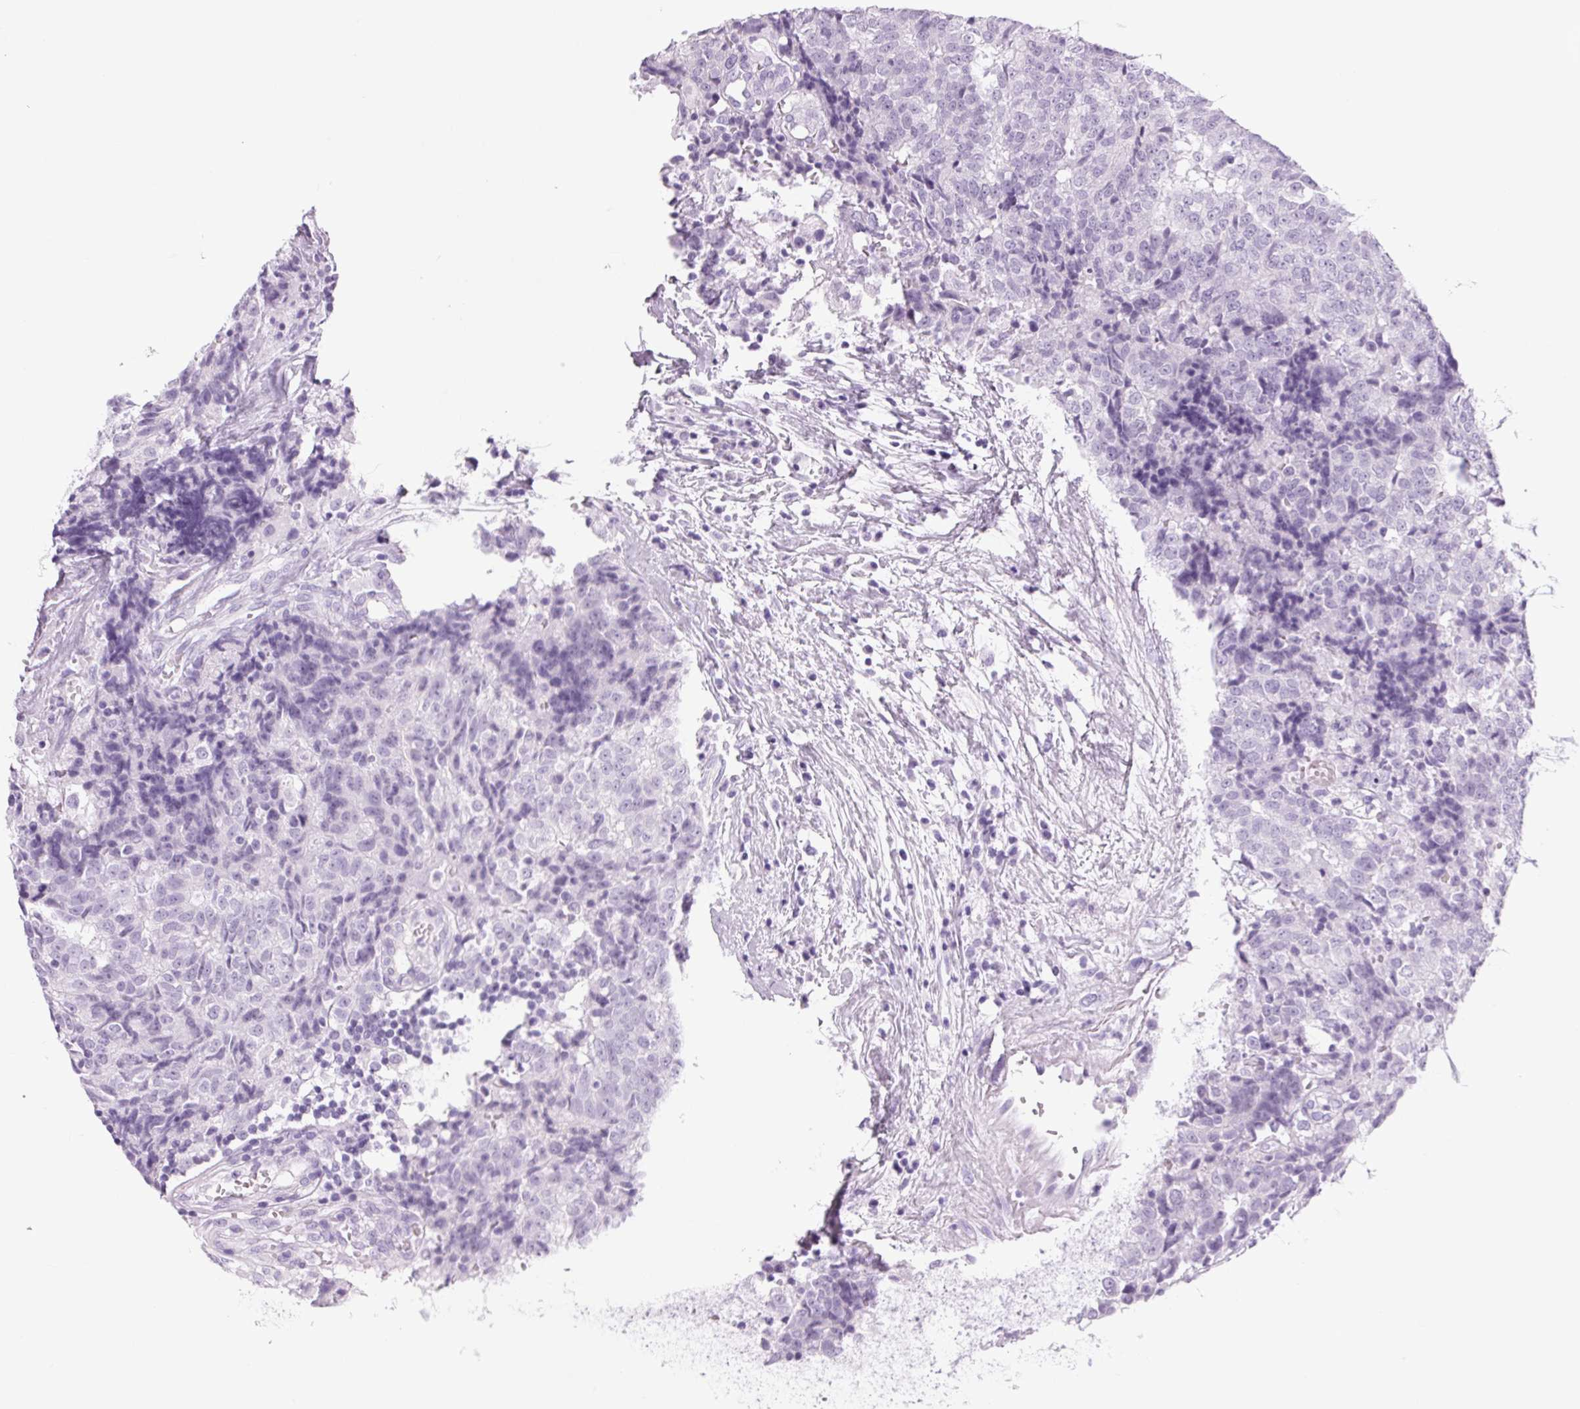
{"staining": {"intensity": "negative", "quantity": "none", "location": "none"}, "tissue": "prostate cancer", "cell_type": "Tumor cells", "image_type": "cancer", "snomed": [{"axis": "morphology", "description": "Adenocarcinoma, High grade"}, {"axis": "topography", "description": "Prostate and seminal vesicle, NOS"}], "caption": "Image shows no significant protein positivity in tumor cells of prostate adenocarcinoma (high-grade). (DAB (3,3'-diaminobenzidine) IHC, high magnification).", "gene": "PPP1R1A", "patient": {"sex": "male", "age": 60}}